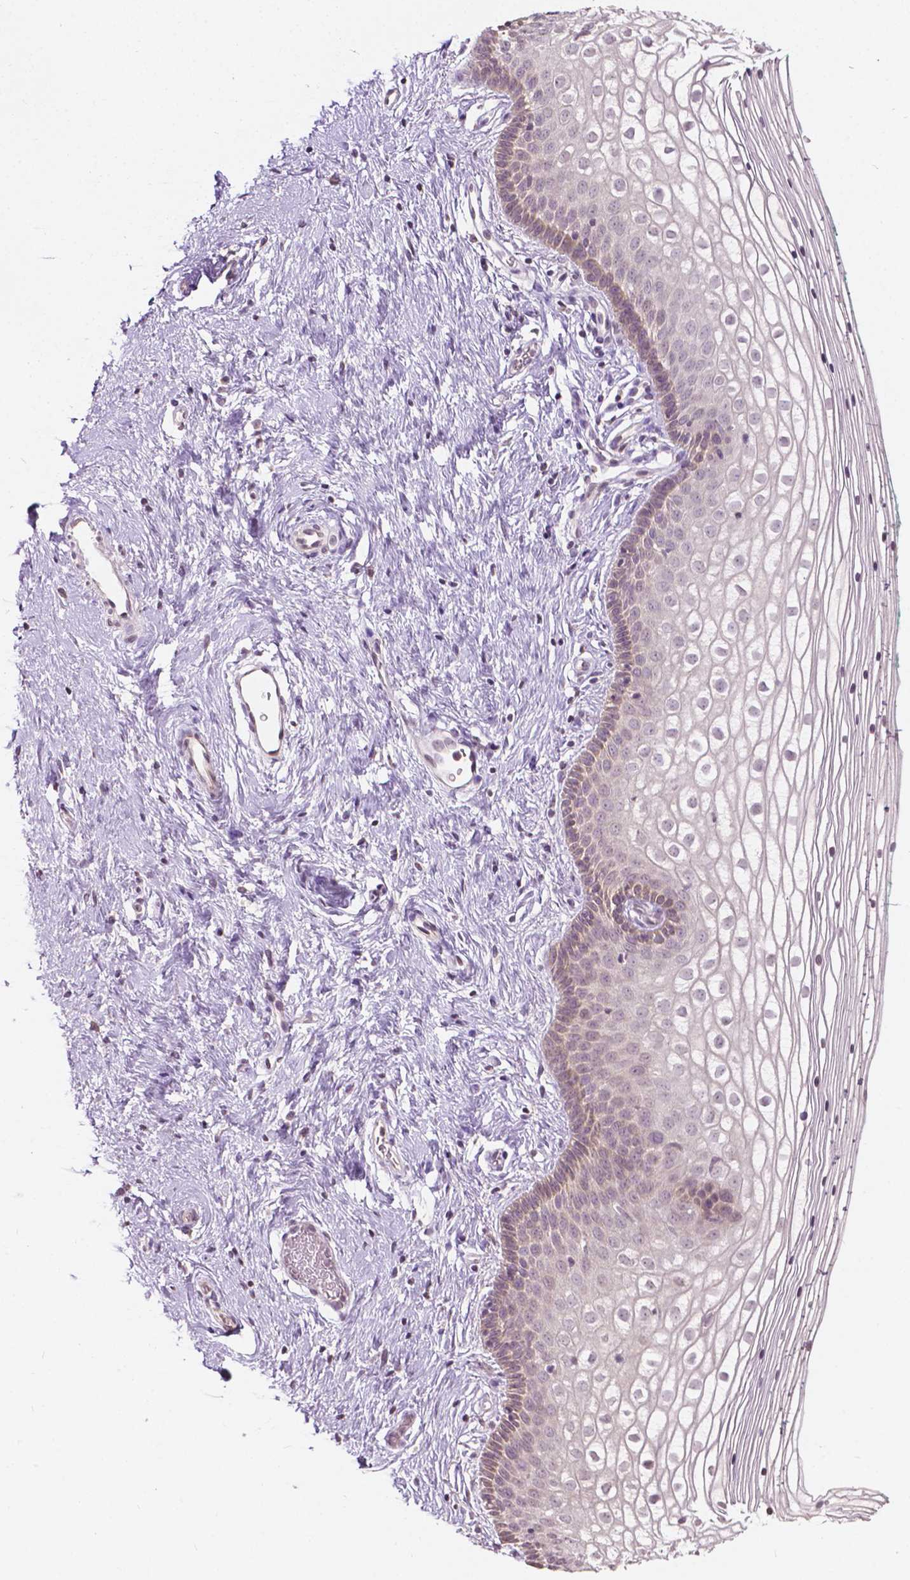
{"staining": {"intensity": "moderate", "quantity": "<25%", "location": "cytoplasmic/membranous"}, "tissue": "vagina", "cell_type": "Squamous epithelial cells", "image_type": "normal", "snomed": [{"axis": "morphology", "description": "Normal tissue, NOS"}, {"axis": "topography", "description": "Vagina"}], "caption": "A brown stain shows moderate cytoplasmic/membranous staining of a protein in squamous epithelial cells of unremarkable vagina. The protein is stained brown, and the nuclei are stained in blue (DAB IHC with brightfield microscopy, high magnification).", "gene": "NOS1AP", "patient": {"sex": "female", "age": 36}}